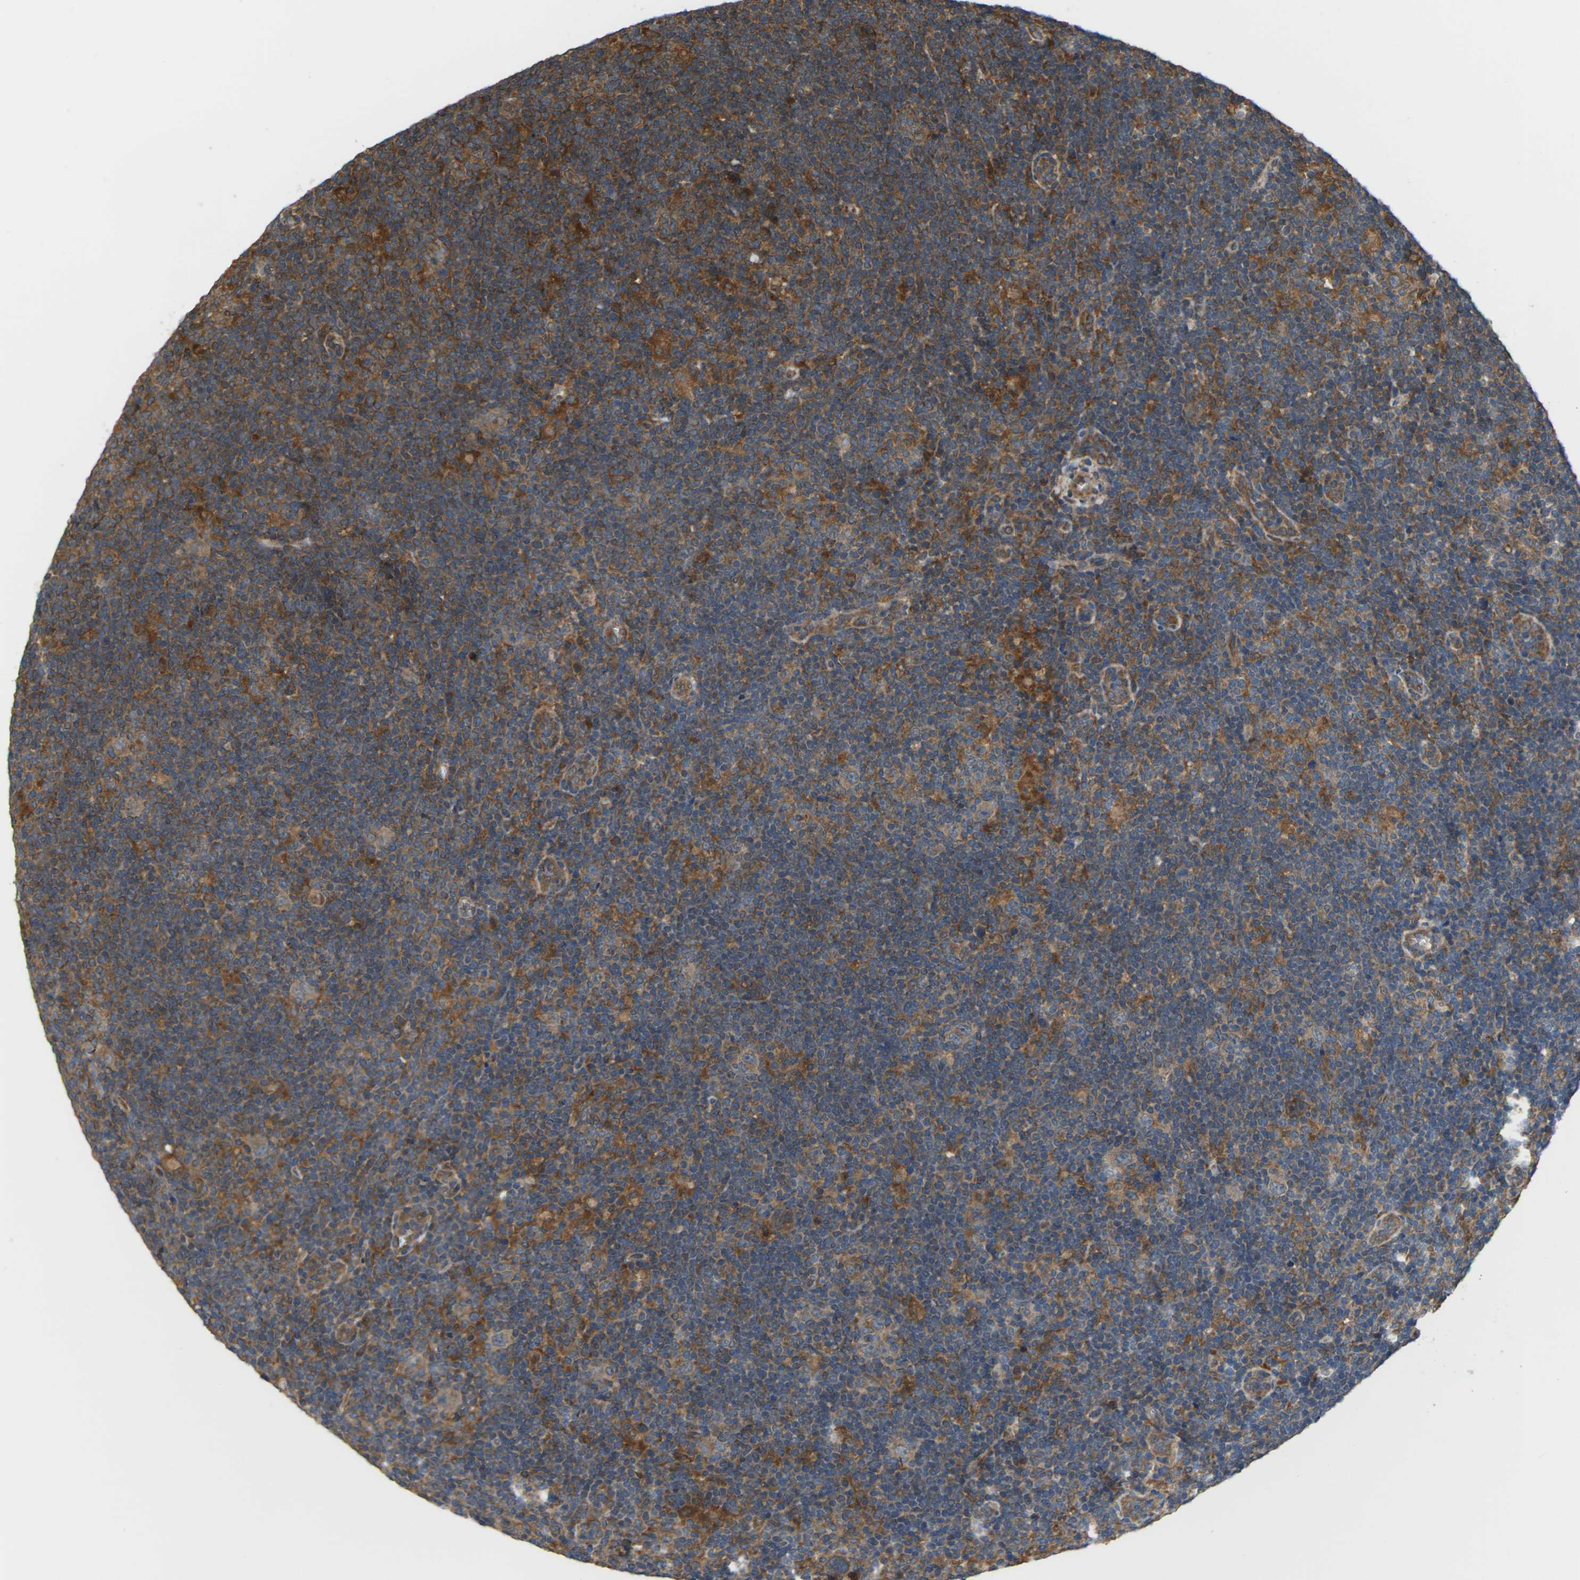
{"staining": {"intensity": "moderate", "quantity": ">75%", "location": "cytoplasmic/membranous"}, "tissue": "lymphoma", "cell_type": "Tumor cells", "image_type": "cancer", "snomed": [{"axis": "morphology", "description": "Hodgkin's disease, NOS"}, {"axis": "topography", "description": "Lymph node"}], "caption": "This is an image of immunohistochemistry (IHC) staining of lymphoma, which shows moderate expression in the cytoplasmic/membranous of tumor cells.", "gene": "NRAS", "patient": {"sex": "female", "age": 57}}